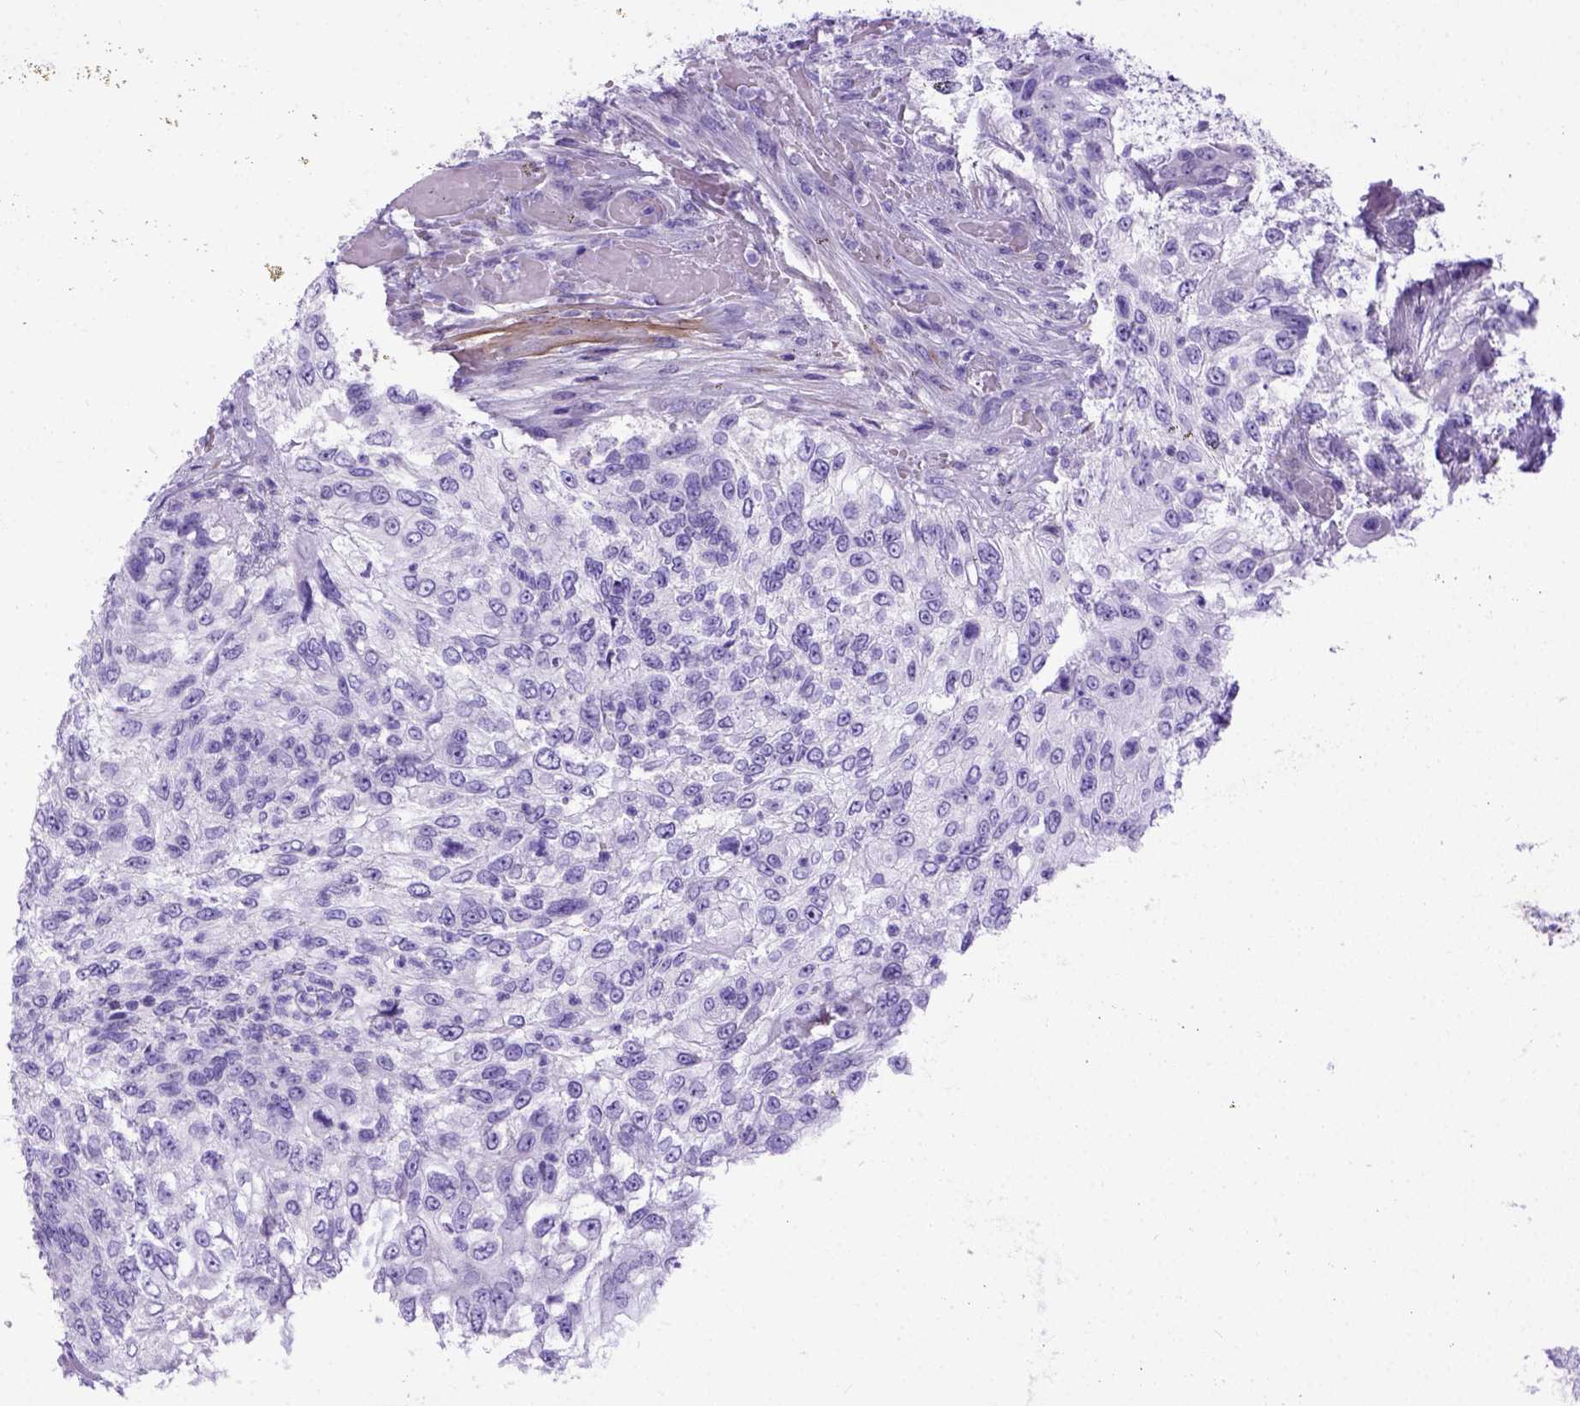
{"staining": {"intensity": "negative", "quantity": "none", "location": "none"}, "tissue": "urothelial cancer", "cell_type": "Tumor cells", "image_type": "cancer", "snomed": [{"axis": "morphology", "description": "Urothelial carcinoma, High grade"}, {"axis": "topography", "description": "Urinary bladder"}], "caption": "IHC micrograph of human urothelial carcinoma (high-grade) stained for a protein (brown), which demonstrates no positivity in tumor cells.", "gene": "IGF2", "patient": {"sex": "female", "age": 60}}